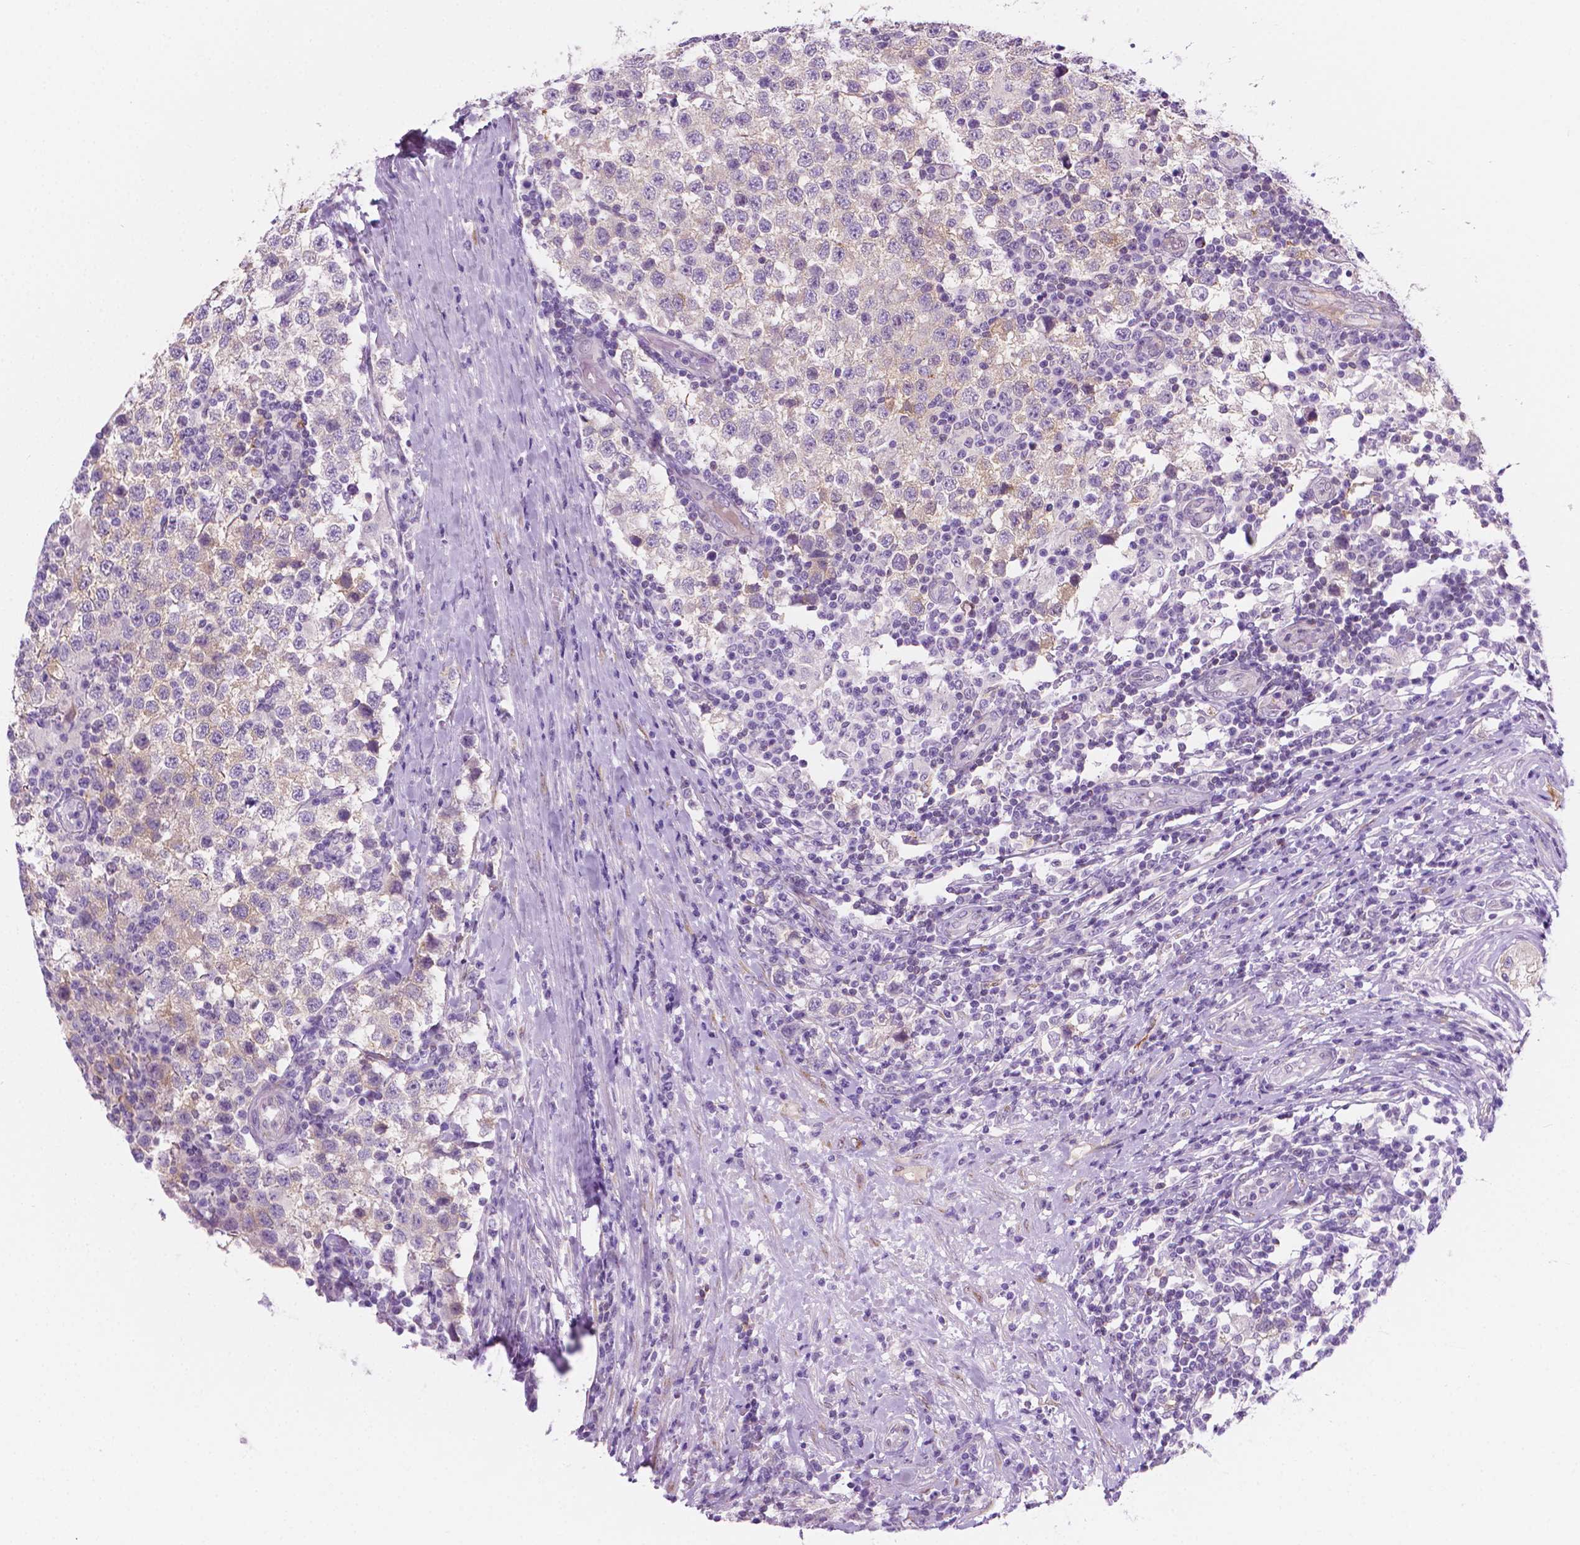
{"staining": {"intensity": "negative", "quantity": "none", "location": "none"}, "tissue": "testis cancer", "cell_type": "Tumor cells", "image_type": "cancer", "snomed": [{"axis": "morphology", "description": "Seminoma, NOS"}, {"axis": "topography", "description": "Testis"}], "caption": "This is an immunohistochemistry (IHC) image of testis cancer. There is no positivity in tumor cells.", "gene": "EPPK1", "patient": {"sex": "male", "age": 34}}